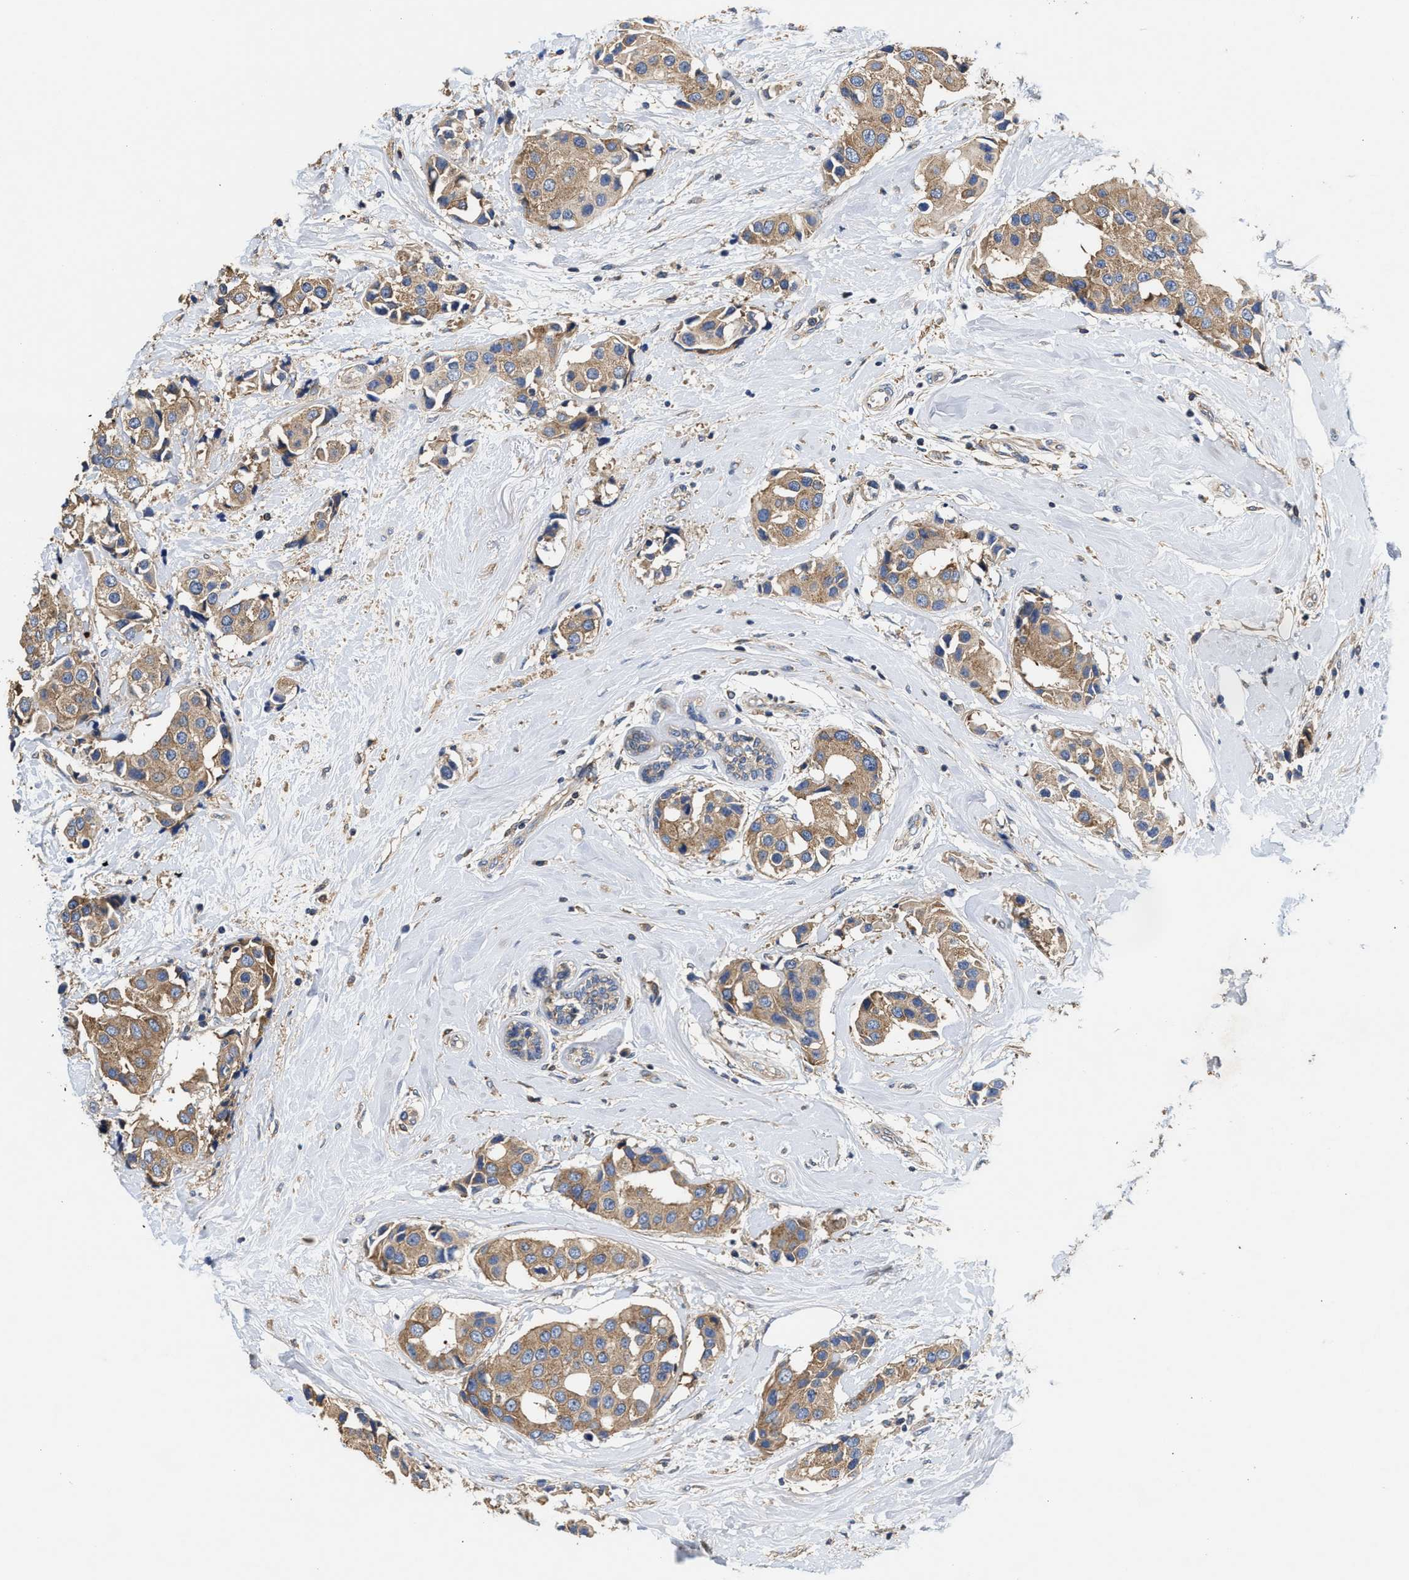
{"staining": {"intensity": "moderate", "quantity": ">75%", "location": "cytoplasmic/membranous"}, "tissue": "breast cancer", "cell_type": "Tumor cells", "image_type": "cancer", "snomed": [{"axis": "morphology", "description": "Normal tissue, NOS"}, {"axis": "morphology", "description": "Duct carcinoma"}, {"axis": "topography", "description": "Breast"}], "caption": "Infiltrating ductal carcinoma (breast) stained for a protein displays moderate cytoplasmic/membranous positivity in tumor cells. The protein of interest is shown in brown color, while the nuclei are stained blue.", "gene": "KLB", "patient": {"sex": "female", "age": 39}}